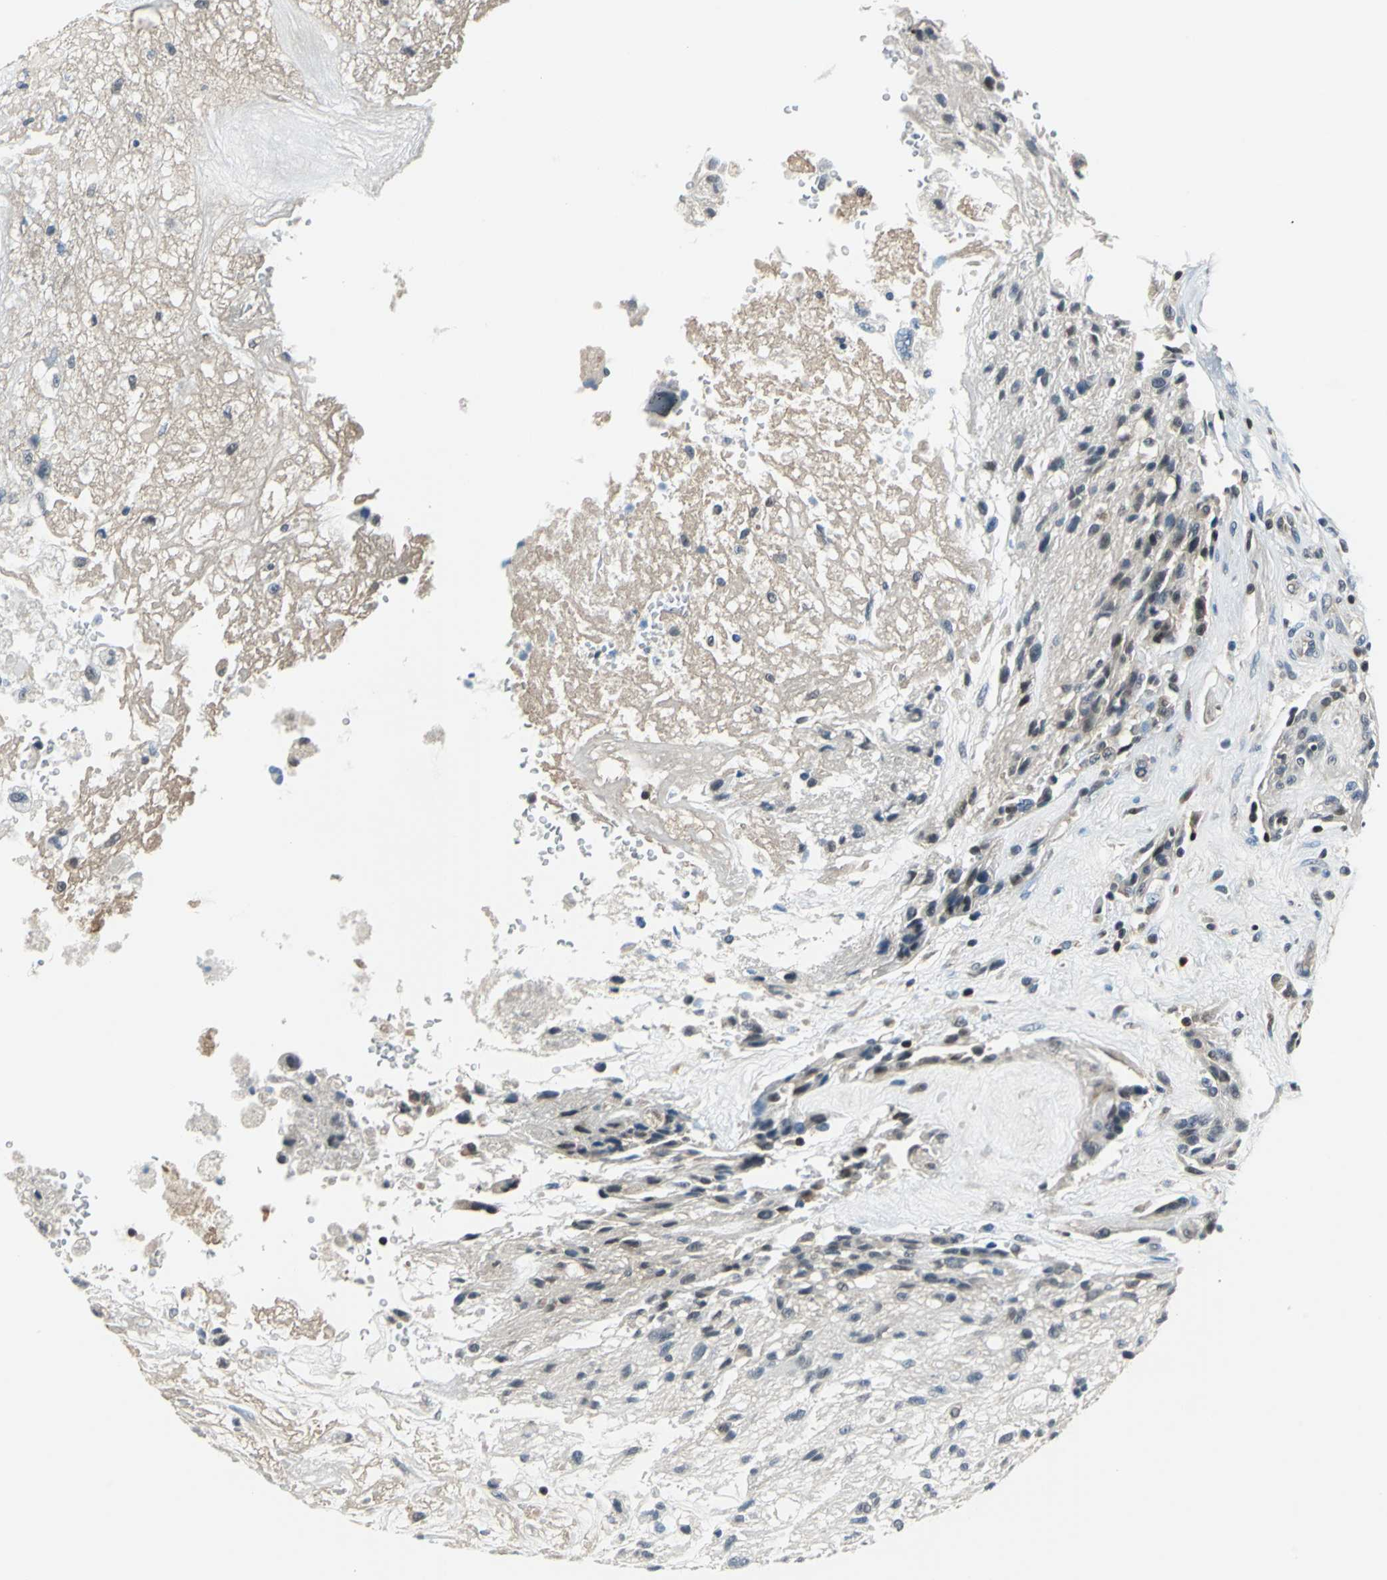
{"staining": {"intensity": "weak", "quantity": "25%-75%", "location": "cytoplasmic/membranous,nuclear"}, "tissue": "glioma", "cell_type": "Tumor cells", "image_type": "cancer", "snomed": [{"axis": "morphology", "description": "Normal tissue, NOS"}, {"axis": "morphology", "description": "Glioma, malignant, High grade"}, {"axis": "topography", "description": "Cerebral cortex"}], "caption": "Immunohistochemistry photomicrograph of neoplastic tissue: human malignant high-grade glioma stained using IHC exhibits low levels of weak protein expression localized specifically in the cytoplasmic/membranous and nuclear of tumor cells, appearing as a cytoplasmic/membranous and nuclear brown color.", "gene": "PSME1", "patient": {"sex": "male", "age": 56}}